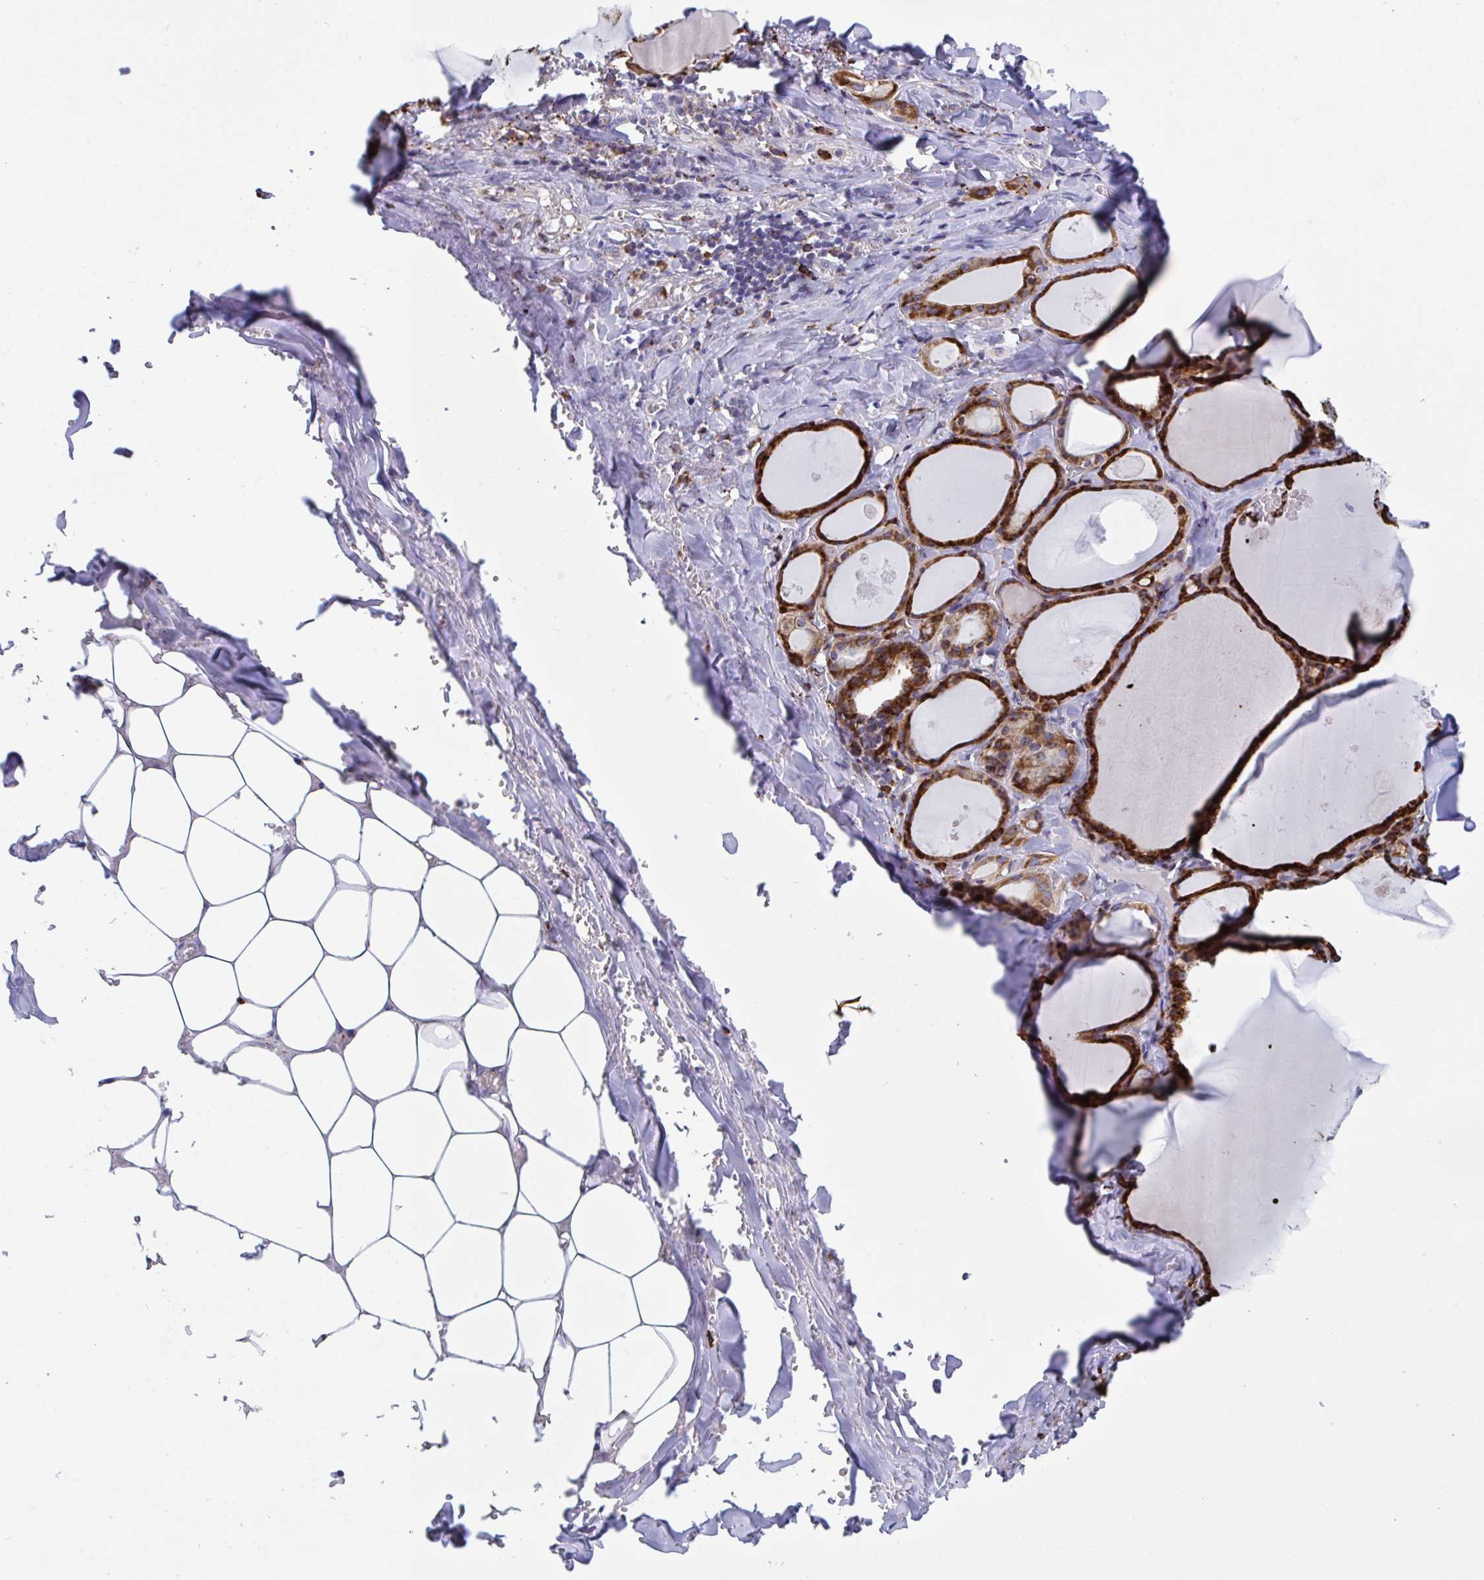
{"staining": {"intensity": "strong", "quantity": ">75%", "location": "cytoplasmic/membranous"}, "tissue": "thyroid gland", "cell_type": "Glandular cells", "image_type": "normal", "snomed": [{"axis": "morphology", "description": "Normal tissue, NOS"}, {"axis": "topography", "description": "Thyroid gland"}], "caption": "A high-resolution micrograph shows IHC staining of normal thyroid gland, which shows strong cytoplasmic/membranous positivity in approximately >75% of glandular cells. (Stains: DAB in brown, nuclei in blue, Microscopy: brightfield microscopy at high magnification).", "gene": "PEAK3", "patient": {"sex": "male", "age": 56}}